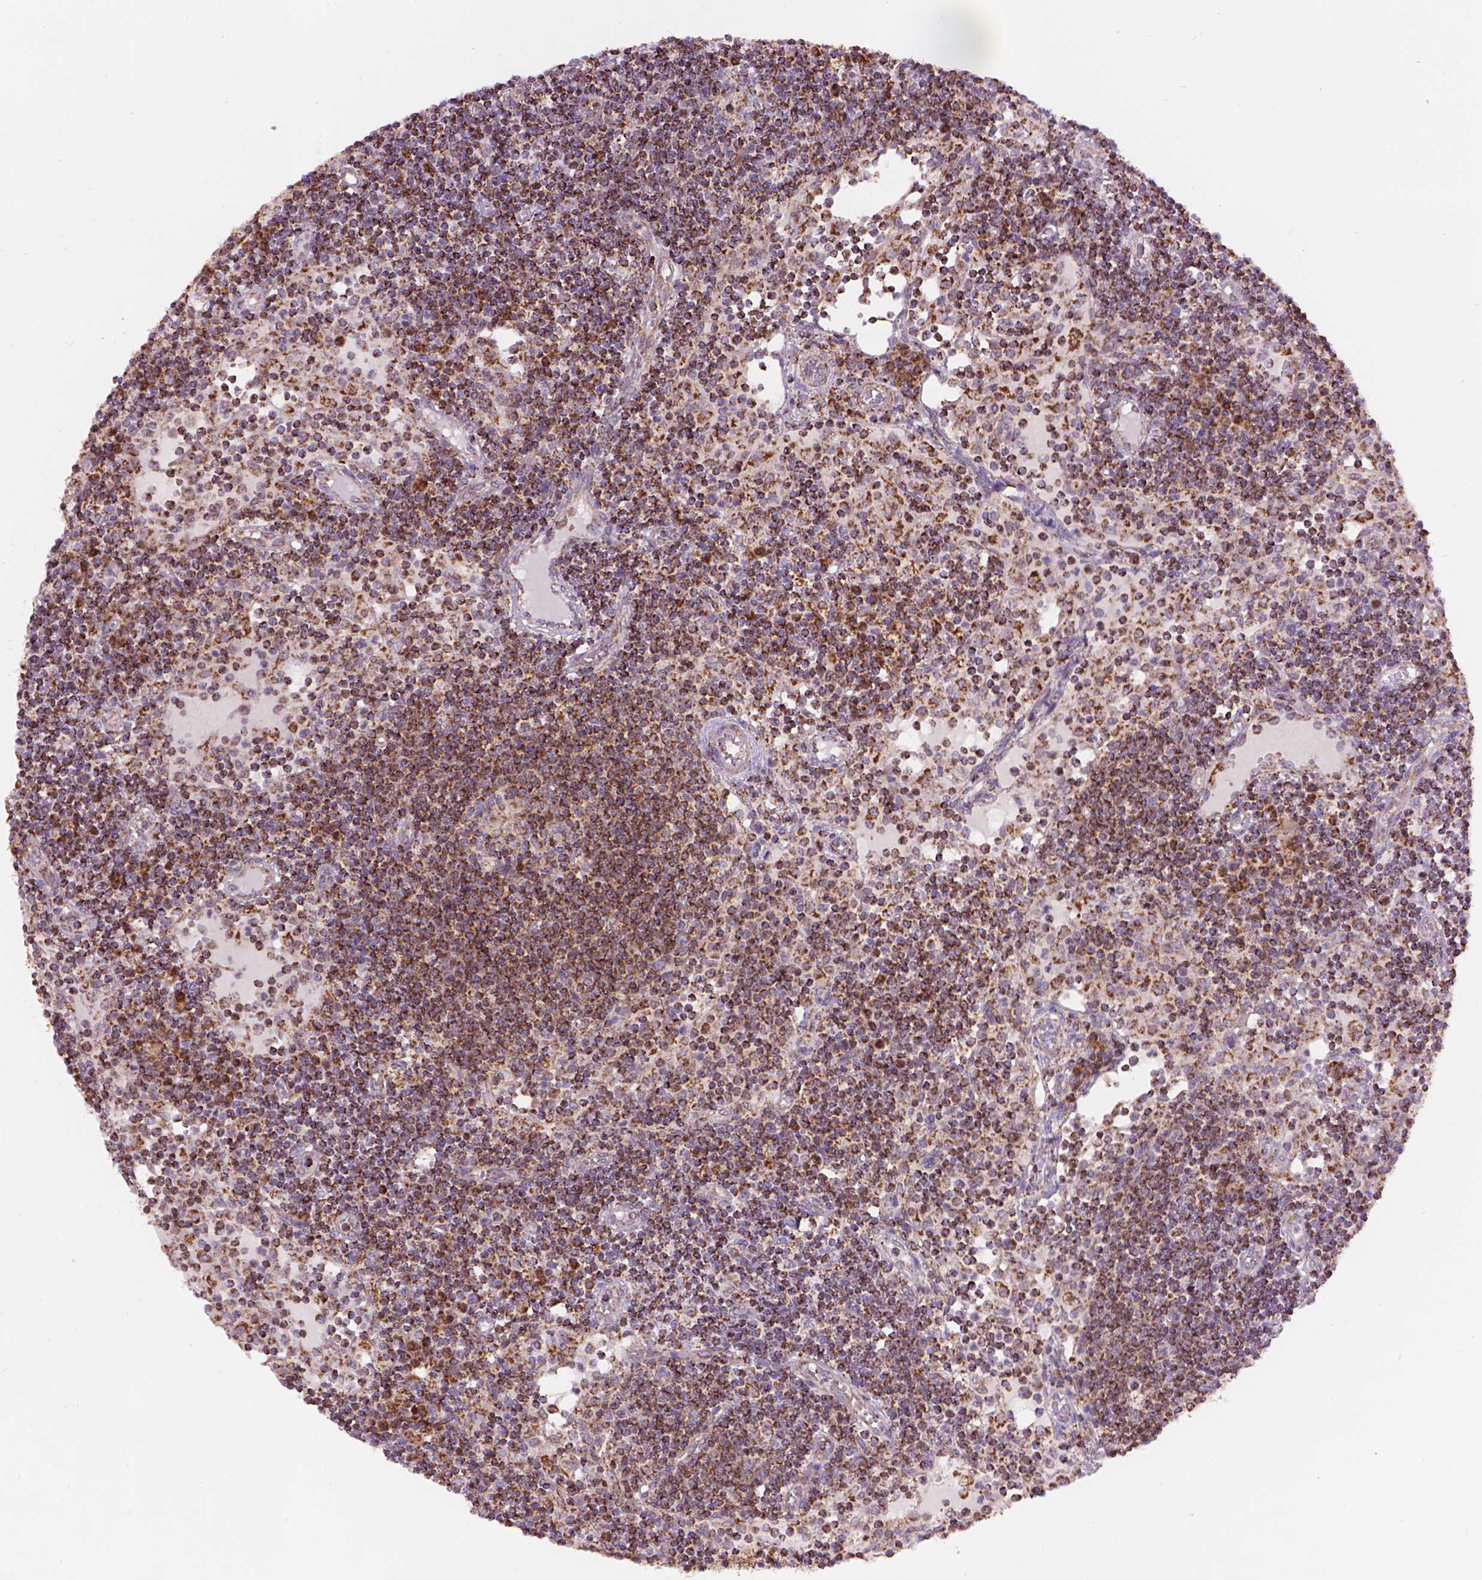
{"staining": {"intensity": "moderate", "quantity": "25%-75%", "location": "cytoplasmic/membranous"}, "tissue": "lymph node", "cell_type": "Germinal center cells", "image_type": "normal", "snomed": [{"axis": "morphology", "description": "Normal tissue, NOS"}, {"axis": "topography", "description": "Lymph node"}], "caption": "The image demonstrates immunohistochemical staining of unremarkable lymph node. There is moderate cytoplasmic/membranous positivity is appreciated in about 25%-75% of germinal center cells. Ihc stains the protein in brown and the nuclei are stained blue.", "gene": "PYCR3", "patient": {"sex": "female", "age": 72}}